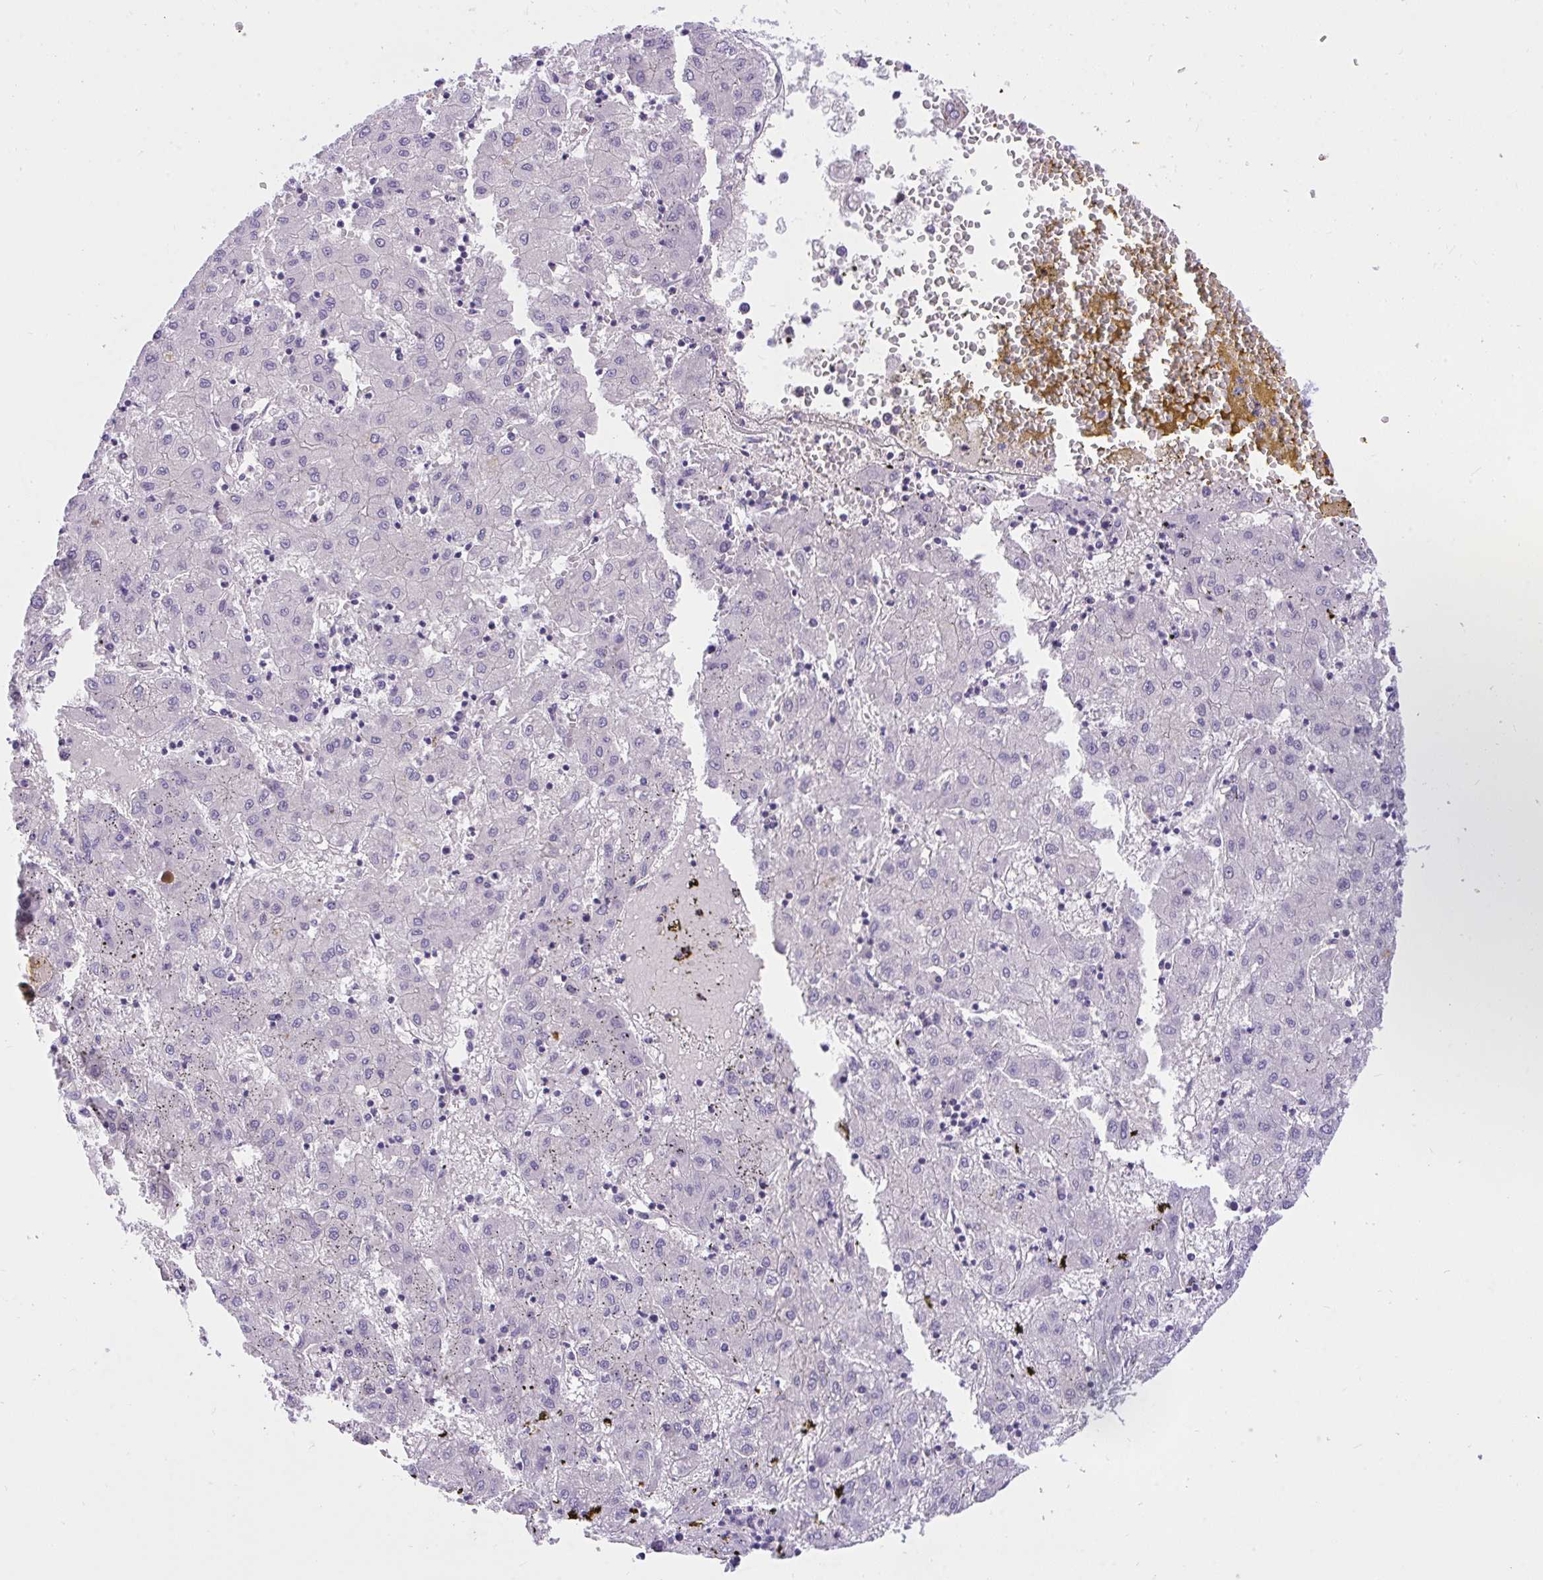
{"staining": {"intensity": "negative", "quantity": "none", "location": "none"}, "tissue": "liver cancer", "cell_type": "Tumor cells", "image_type": "cancer", "snomed": [{"axis": "morphology", "description": "Carcinoma, Hepatocellular, NOS"}, {"axis": "topography", "description": "Liver"}], "caption": "The IHC histopathology image has no significant staining in tumor cells of liver hepatocellular carcinoma tissue.", "gene": "TLN2", "patient": {"sex": "male", "age": 72}}